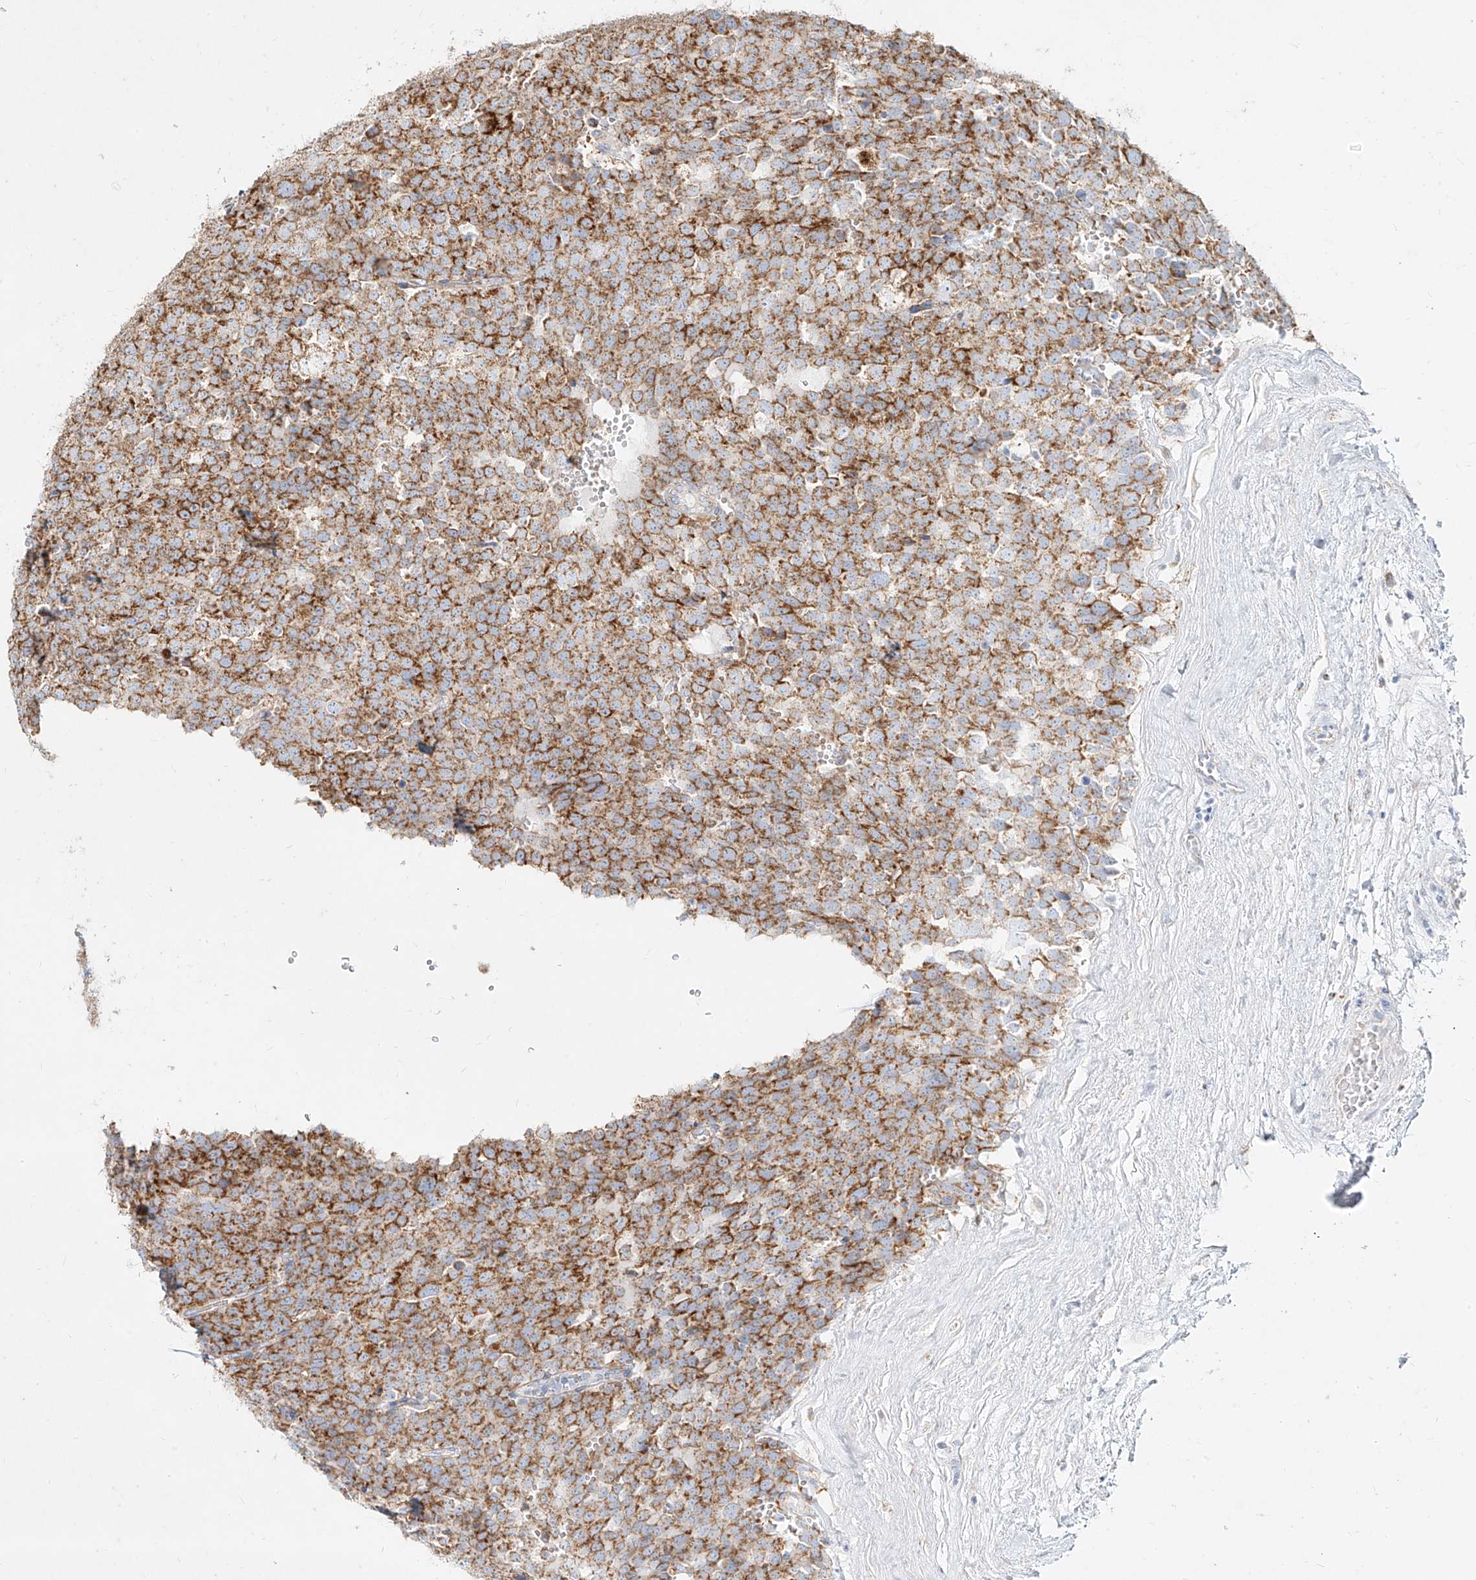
{"staining": {"intensity": "moderate", "quantity": ">75%", "location": "cytoplasmic/membranous"}, "tissue": "testis cancer", "cell_type": "Tumor cells", "image_type": "cancer", "snomed": [{"axis": "morphology", "description": "Seminoma, NOS"}, {"axis": "topography", "description": "Testis"}], "caption": "A medium amount of moderate cytoplasmic/membranous staining is seen in about >75% of tumor cells in testis seminoma tissue. The protein is shown in brown color, while the nuclei are stained blue.", "gene": "MTX2", "patient": {"sex": "male", "age": 71}}